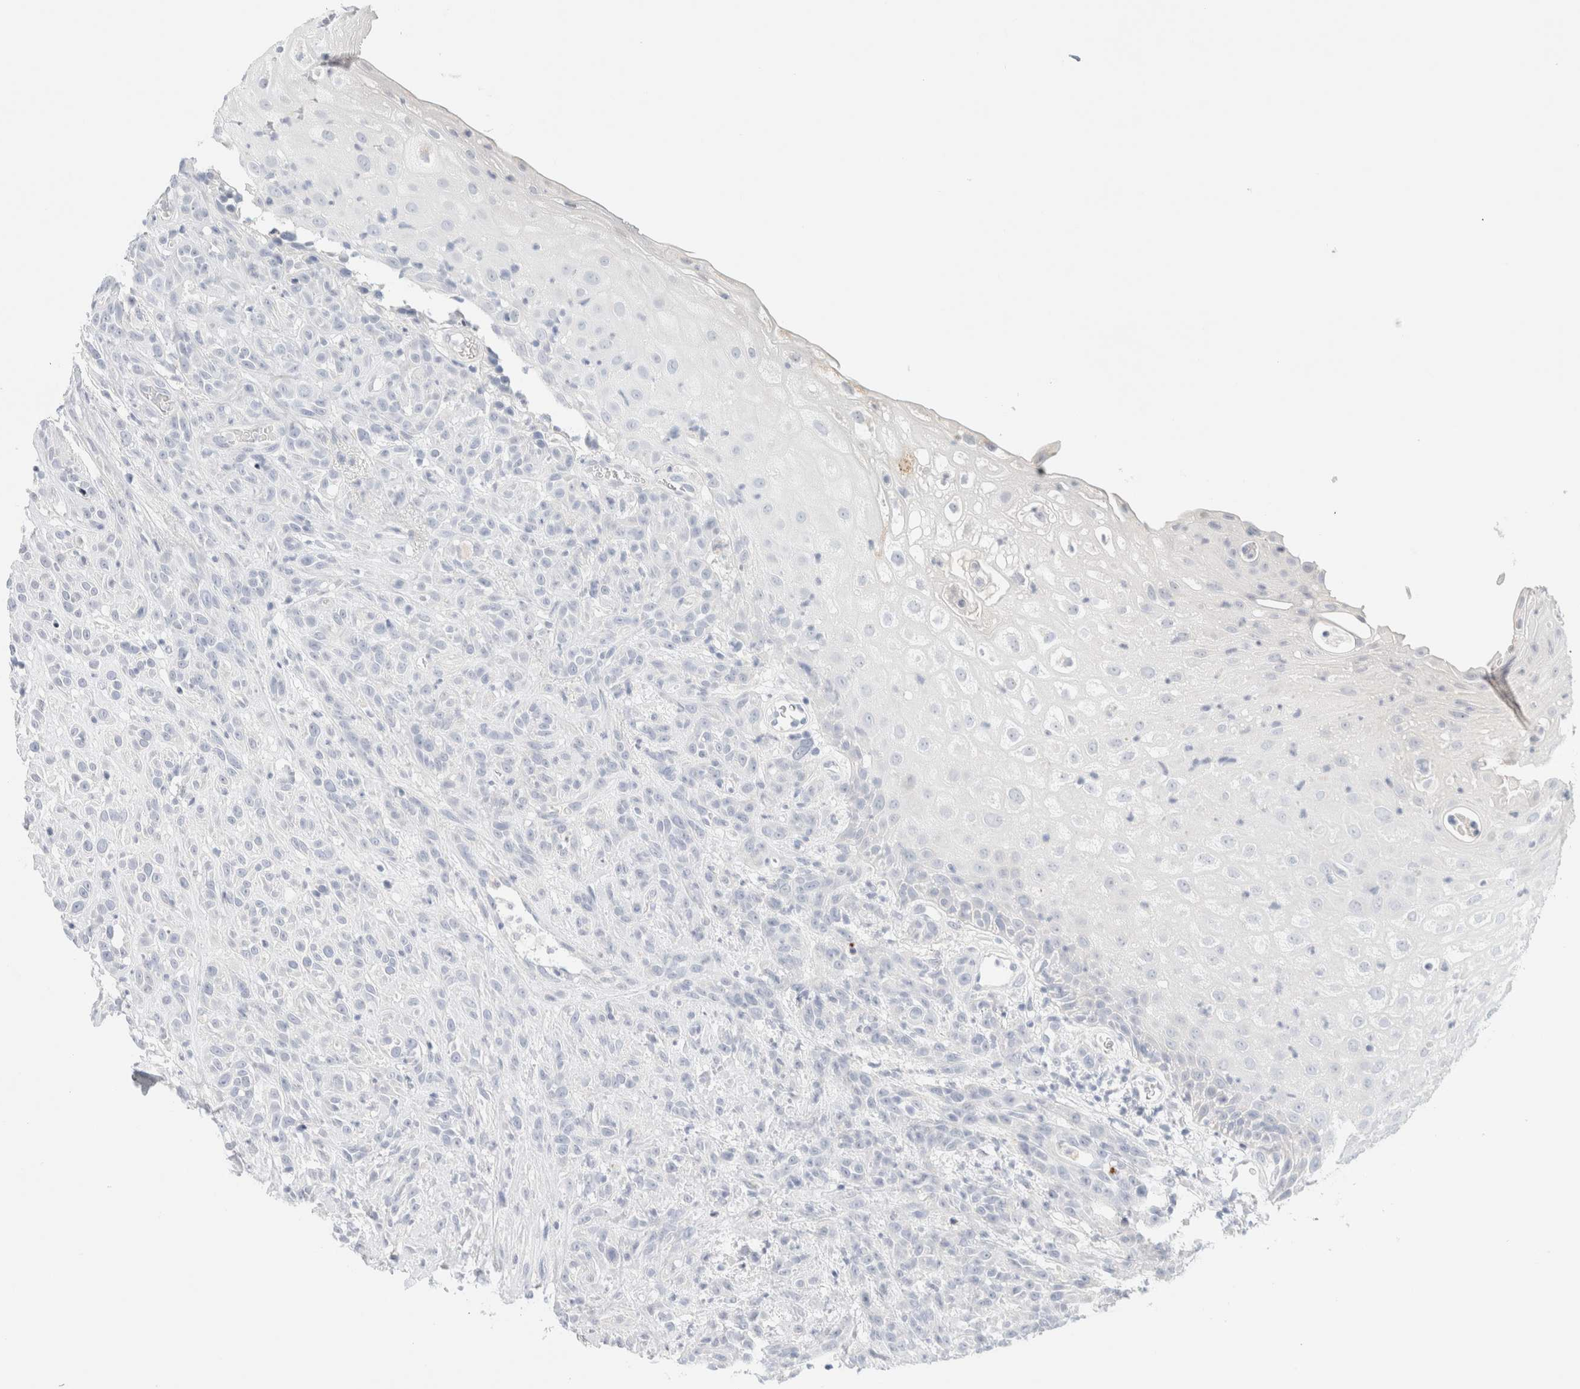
{"staining": {"intensity": "negative", "quantity": "none", "location": "none"}, "tissue": "head and neck cancer", "cell_type": "Tumor cells", "image_type": "cancer", "snomed": [{"axis": "morphology", "description": "Normal tissue, NOS"}, {"axis": "morphology", "description": "Squamous cell carcinoma, NOS"}, {"axis": "topography", "description": "Cartilage tissue"}, {"axis": "topography", "description": "Head-Neck"}], "caption": "Head and neck squamous cell carcinoma was stained to show a protein in brown. There is no significant expression in tumor cells.", "gene": "HEXD", "patient": {"sex": "male", "age": 62}}